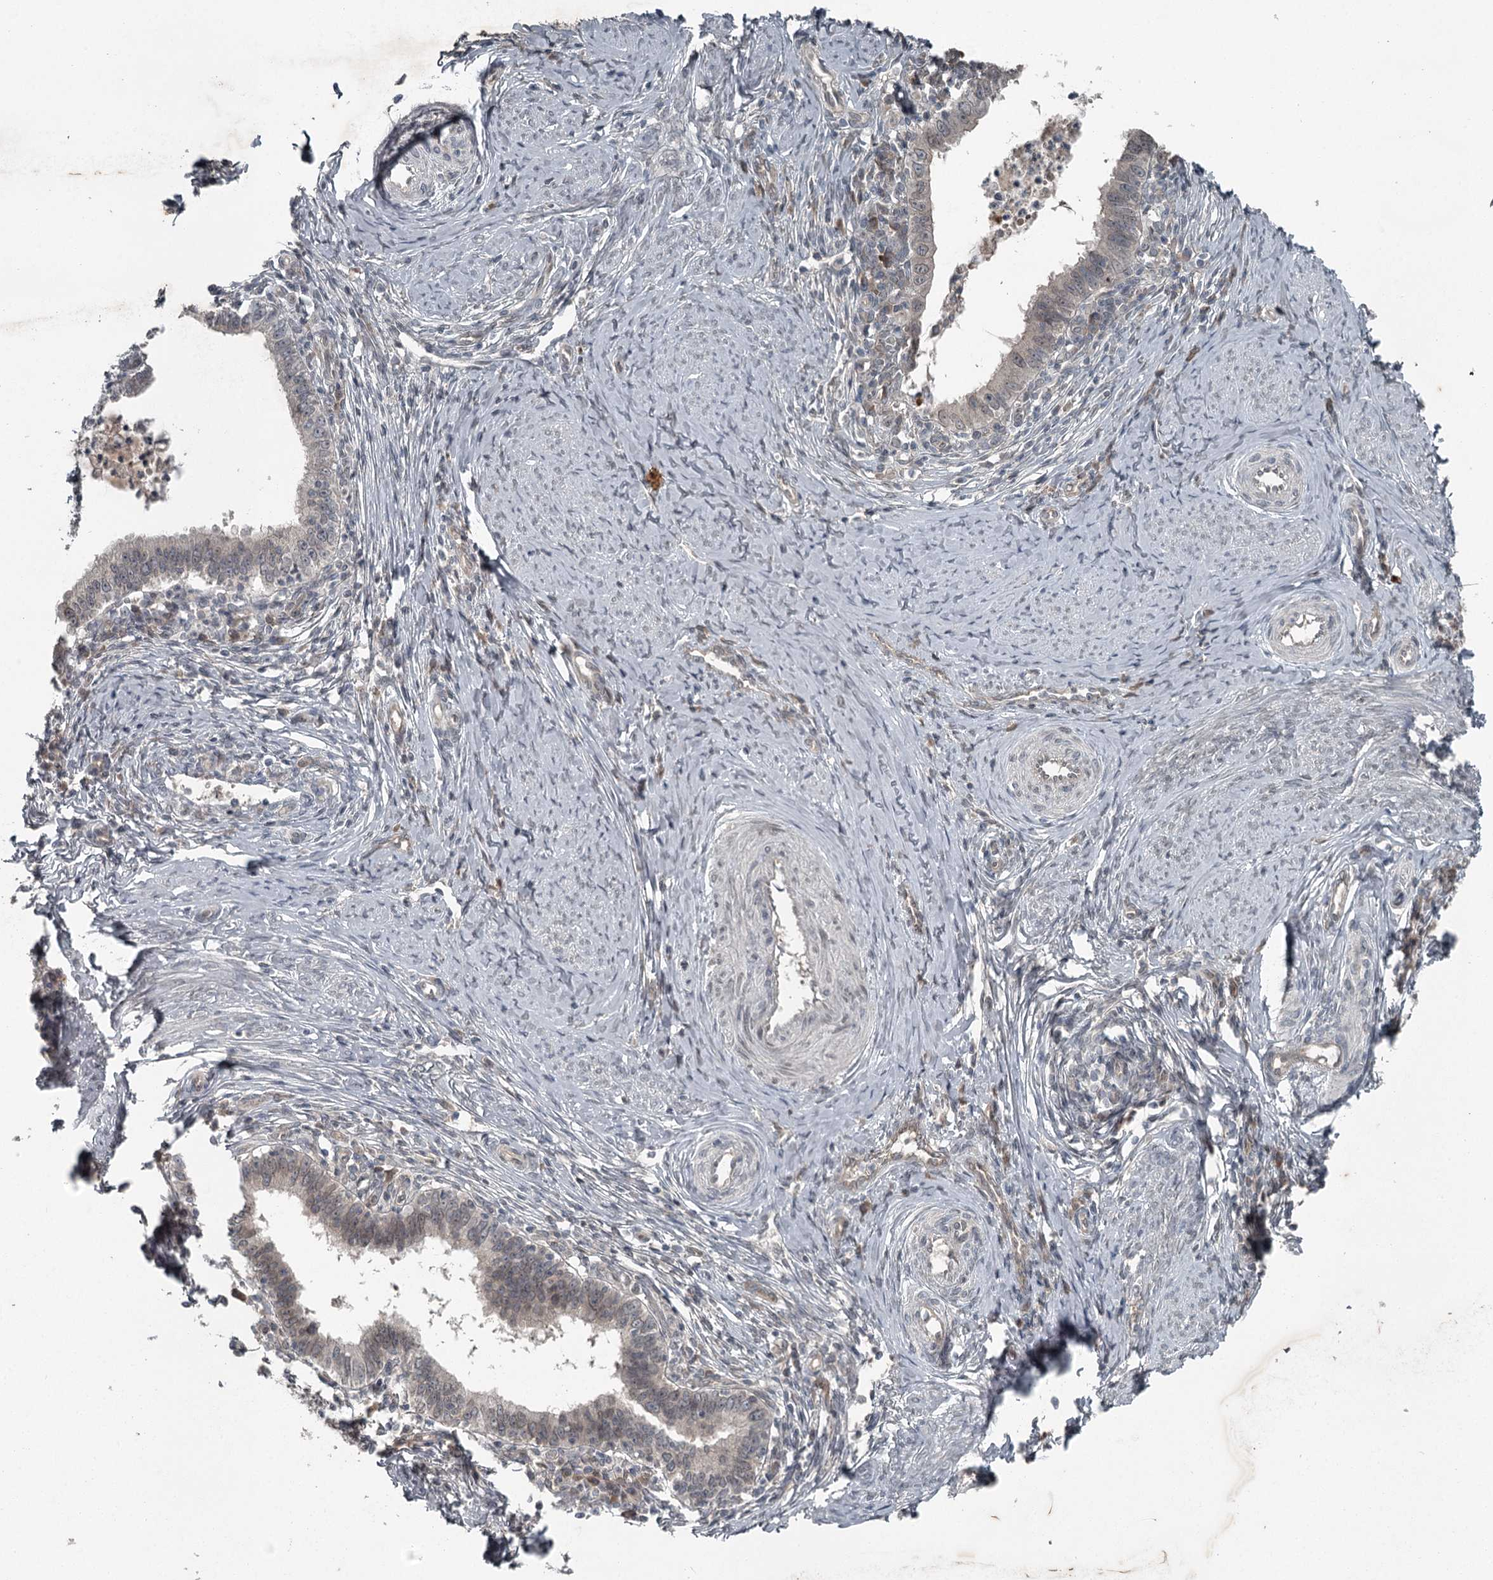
{"staining": {"intensity": "negative", "quantity": "none", "location": "none"}, "tissue": "cervical cancer", "cell_type": "Tumor cells", "image_type": "cancer", "snomed": [{"axis": "morphology", "description": "Adenocarcinoma, NOS"}, {"axis": "topography", "description": "Cervix"}], "caption": "This is an immunohistochemistry (IHC) micrograph of cervical adenocarcinoma. There is no staining in tumor cells.", "gene": "SLC39A8", "patient": {"sex": "female", "age": 36}}